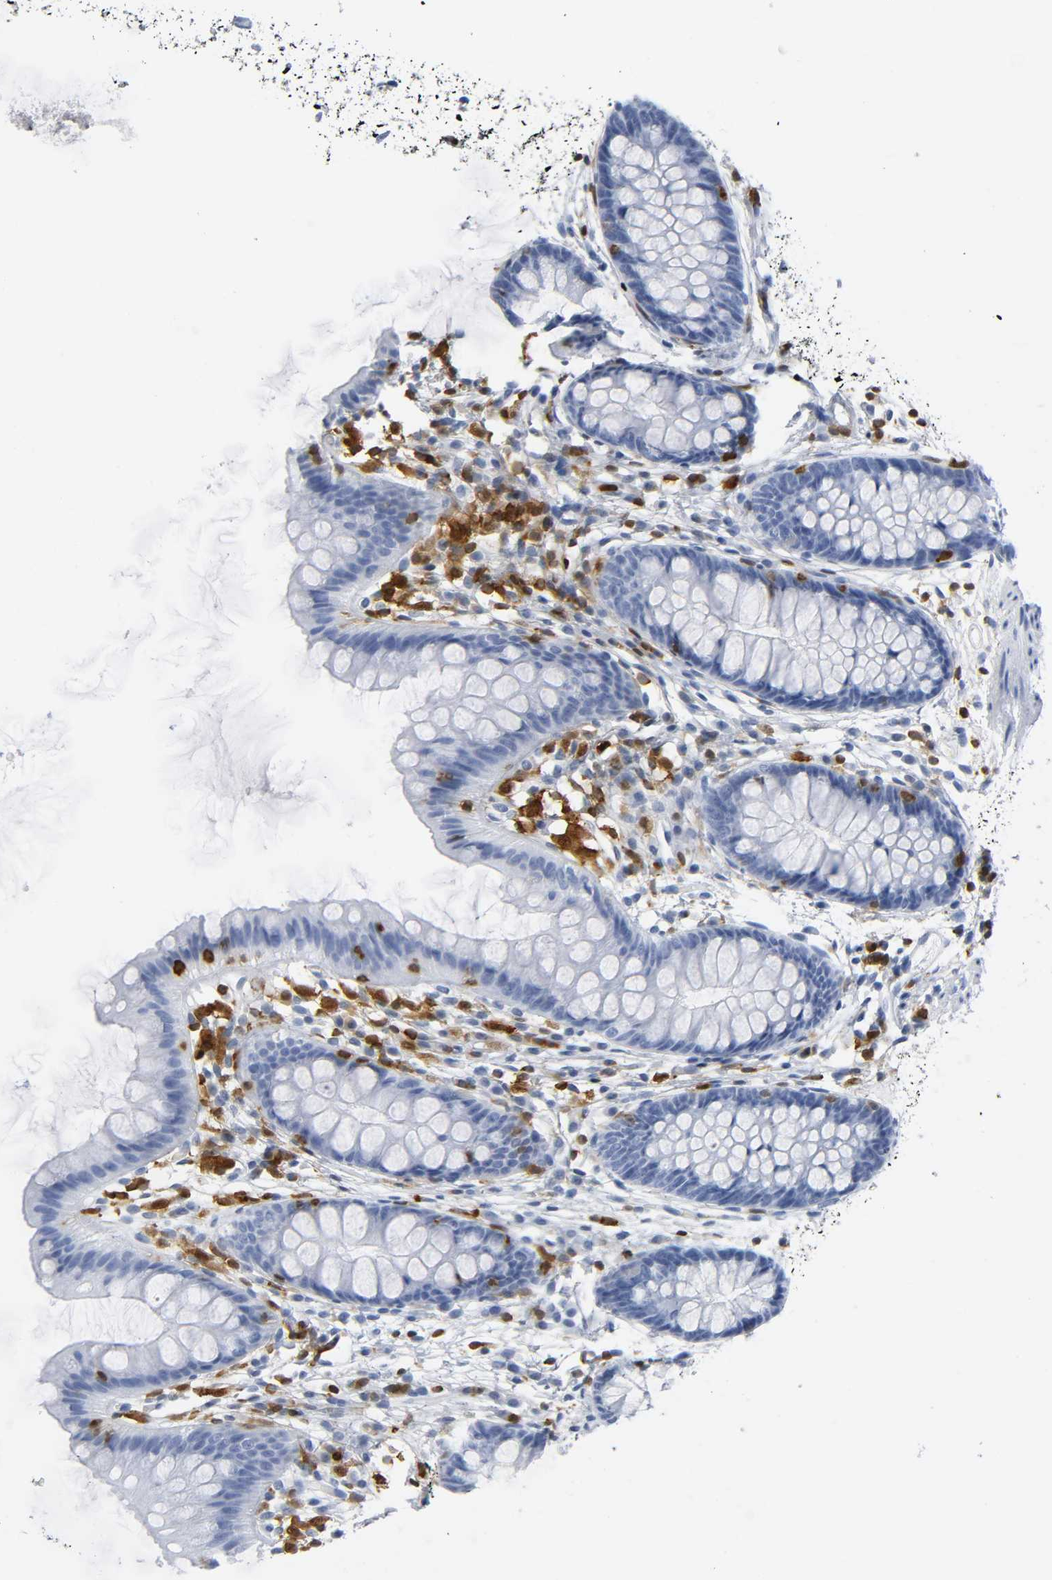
{"staining": {"intensity": "negative", "quantity": "none", "location": "none"}, "tissue": "colon", "cell_type": "Endothelial cells", "image_type": "normal", "snomed": [{"axis": "morphology", "description": "Normal tissue, NOS"}, {"axis": "topography", "description": "Smooth muscle"}, {"axis": "topography", "description": "Colon"}], "caption": "Immunohistochemistry micrograph of unremarkable colon stained for a protein (brown), which displays no staining in endothelial cells. (DAB immunohistochemistry (IHC) visualized using brightfield microscopy, high magnification).", "gene": "DOK2", "patient": {"sex": "male", "age": 67}}